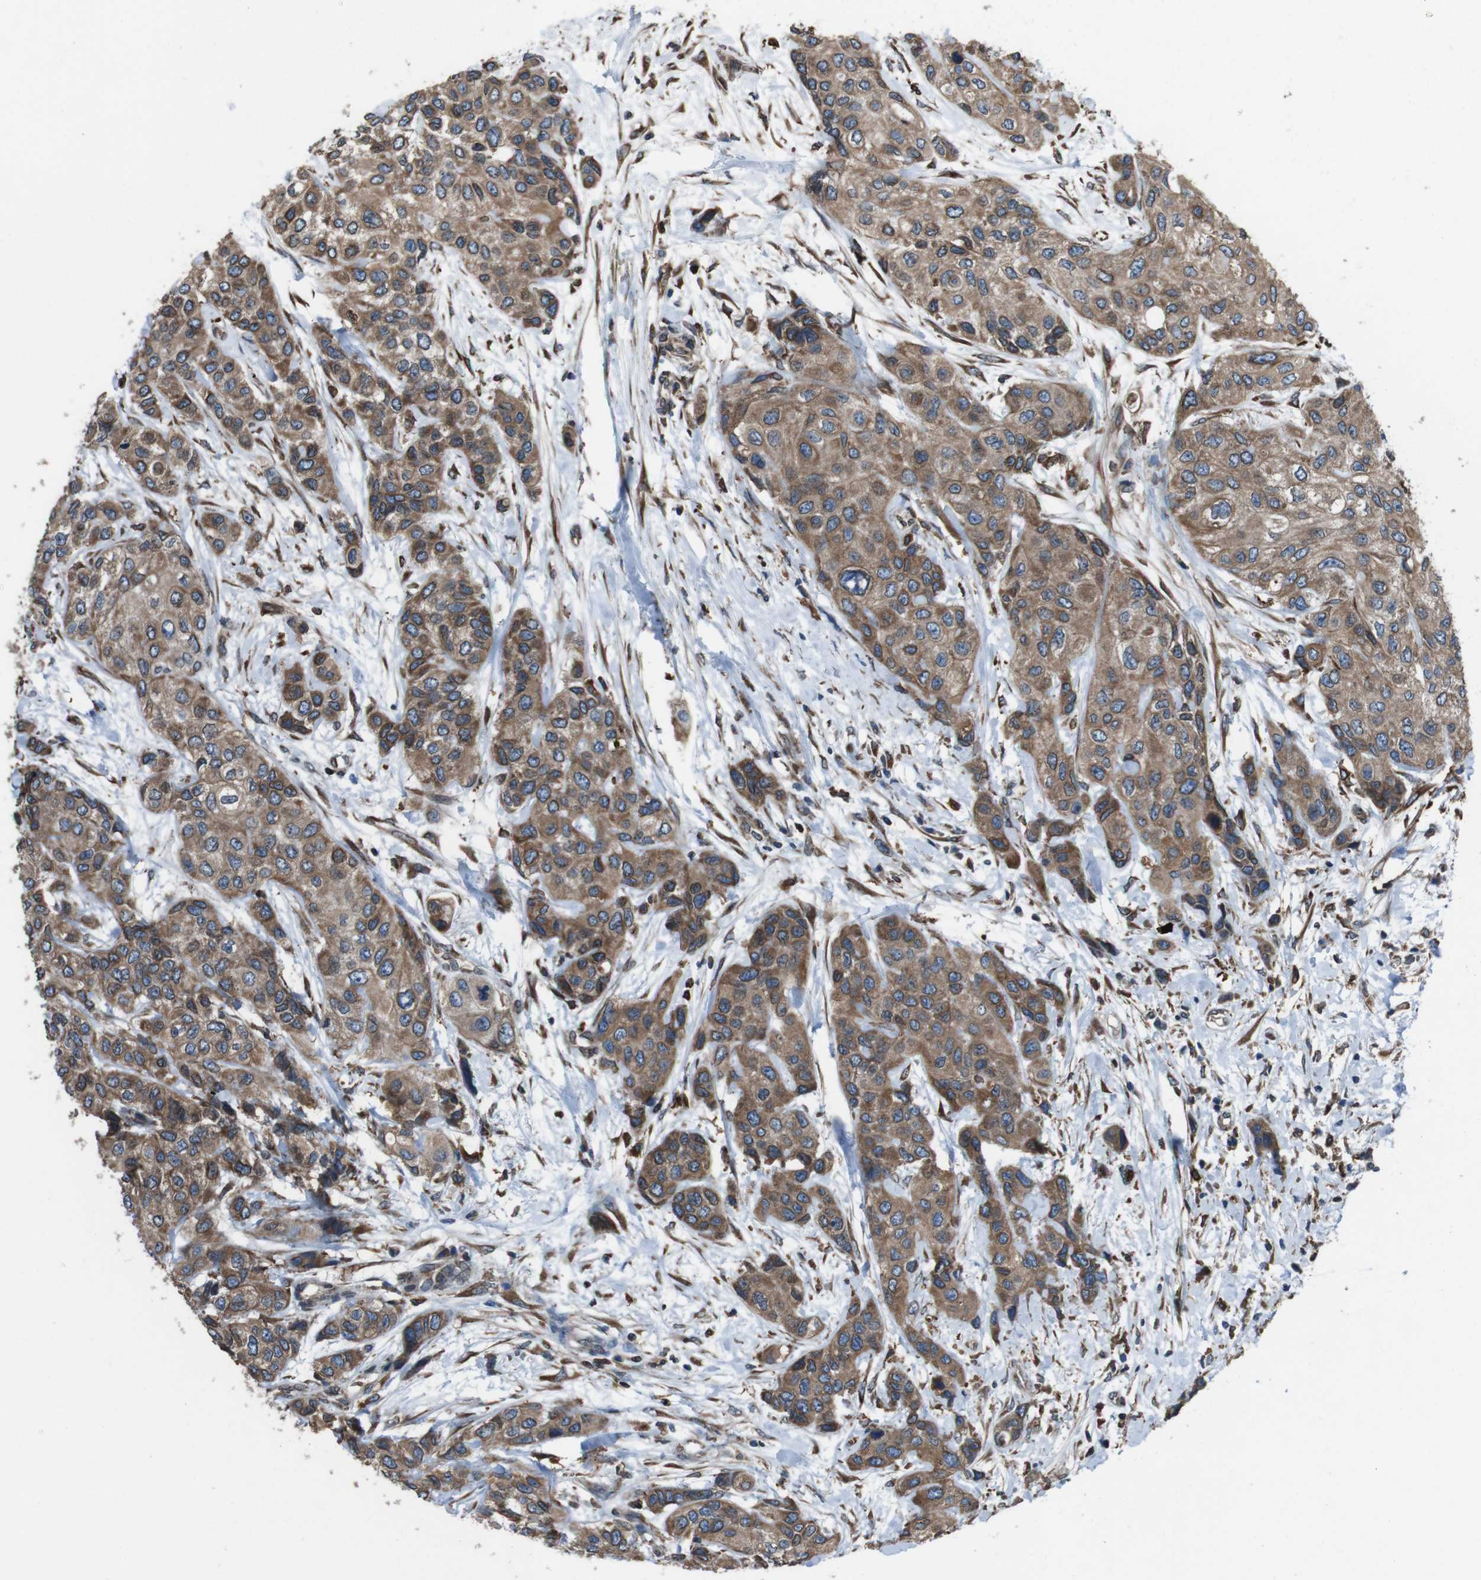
{"staining": {"intensity": "moderate", "quantity": ">75%", "location": "cytoplasmic/membranous"}, "tissue": "urothelial cancer", "cell_type": "Tumor cells", "image_type": "cancer", "snomed": [{"axis": "morphology", "description": "Urothelial carcinoma, High grade"}, {"axis": "topography", "description": "Urinary bladder"}], "caption": "The immunohistochemical stain labels moderate cytoplasmic/membranous staining in tumor cells of urothelial cancer tissue. Nuclei are stained in blue.", "gene": "APMAP", "patient": {"sex": "female", "age": 56}}